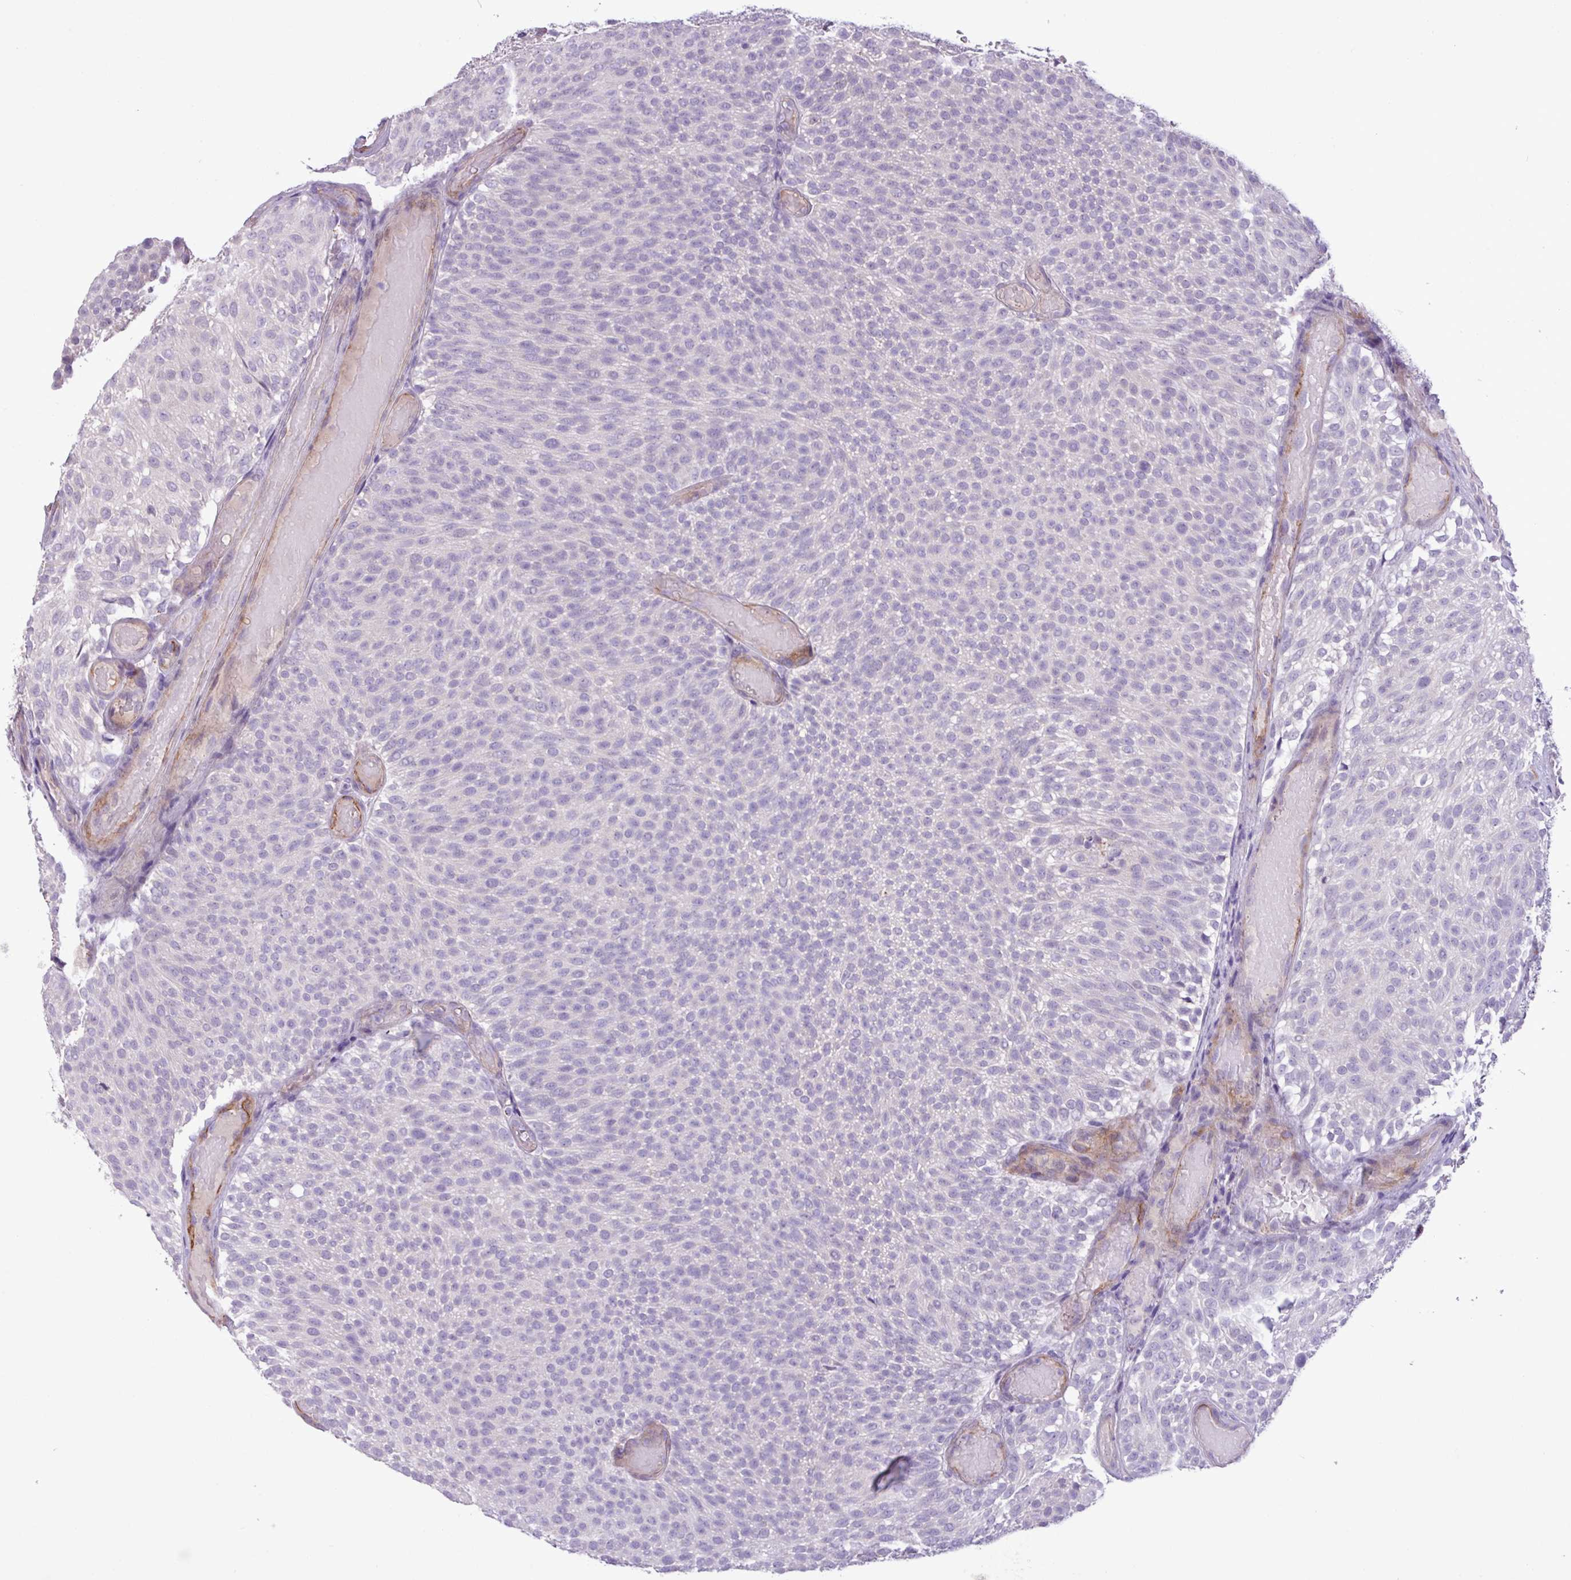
{"staining": {"intensity": "negative", "quantity": "none", "location": "none"}, "tissue": "urothelial cancer", "cell_type": "Tumor cells", "image_type": "cancer", "snomed": [{"axis": "morphology", "description": "Urothelial carcinoma, Low grade"}, {"axis": "topography", "description": "Urinary bladder"}], "caption": "The micrograph shows no staining of tumor cells in urothelial carcinoma (low-grade). Brightfield microscopy of immunohistochemistry stained with DAB (3,3'-diaminobenzidine) (brown) and hematoxylin (blue), captured at high magnification.", "gene": "CD248", "patient": {"sex": "male", "age": 78}}